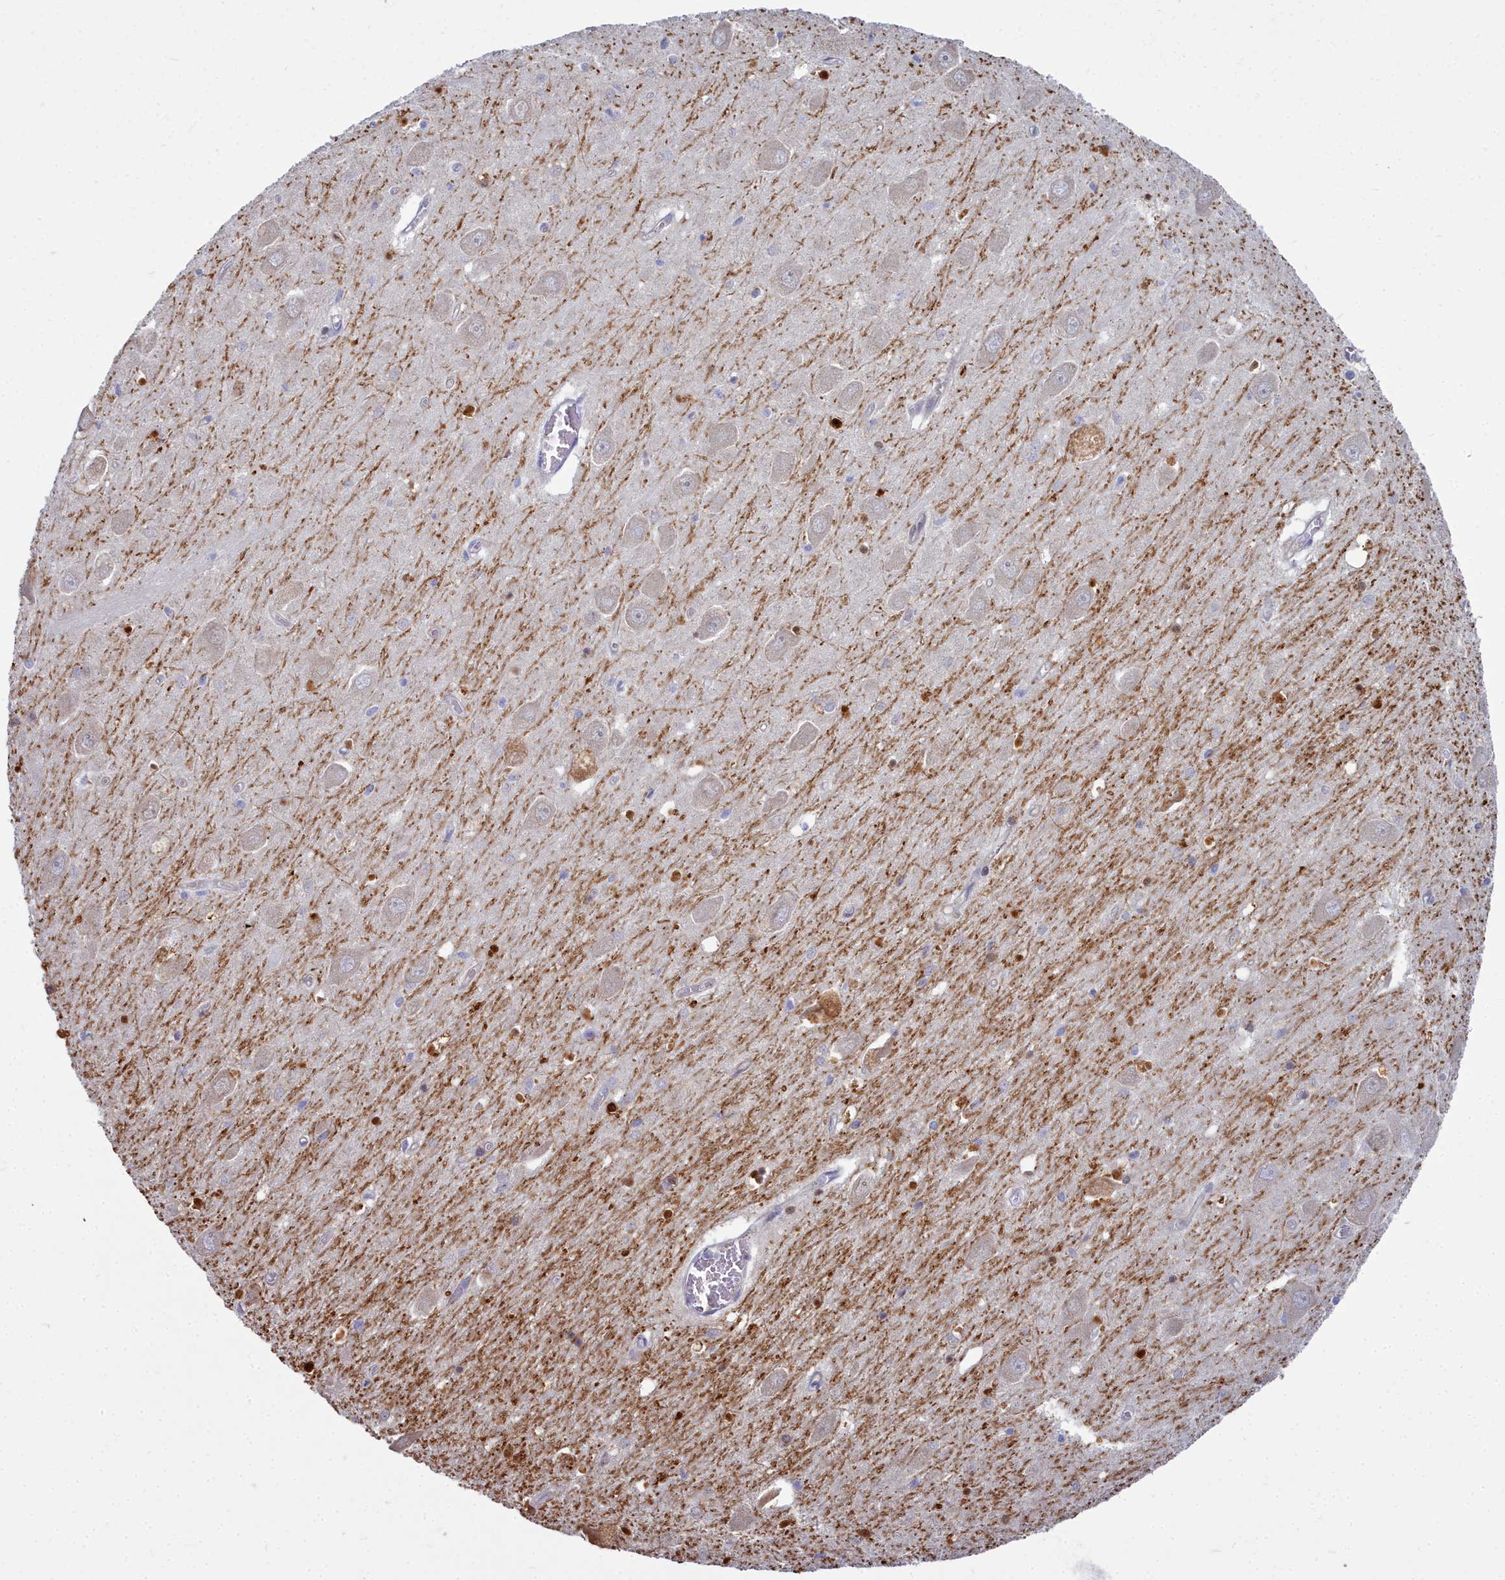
{"staining": {"intensity": "strong", "quantity": "<25%", "location": "cytoplasmic/membranous,nuclear"}, "tissue": "hippocampus", "cell_type": "Glial cells", "image_type": "normal", "snomed": [{"axis": "morphology", "description": "Normal tissue, NOS"}, {"axis": "topography", "description": "Hippocampus"}], "caption": "A micrograph of hippocampus stained for a protein reveals strong cytoplasmic/membranous,nuclear brown staining in glial cells.", "gene": "PPP1R14A", "patient": {"sex": "male", "age": 70}}